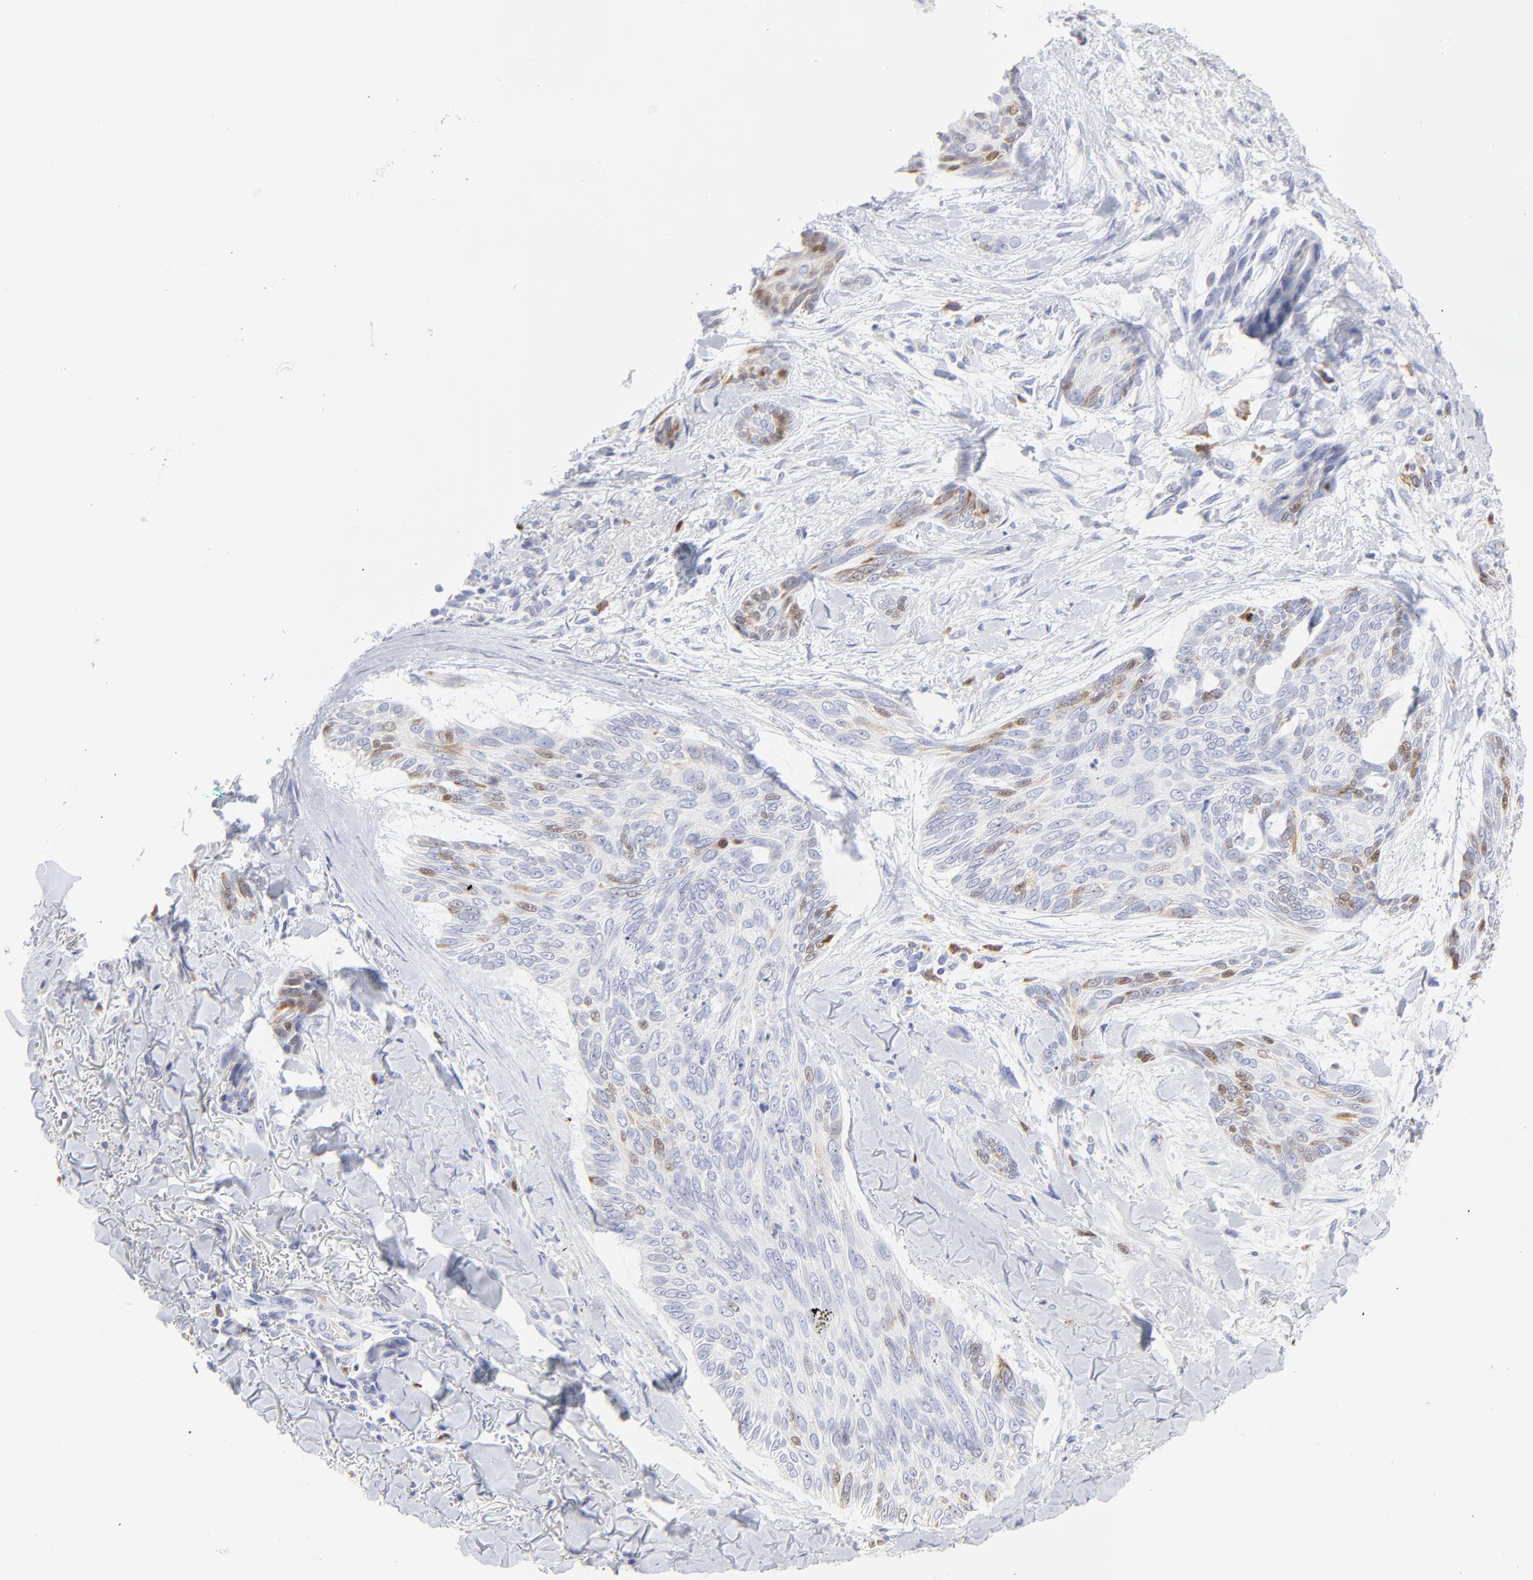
{"staining": {"intensity": "weak", "quantity": "<25%", "location": "nuclear"}, "tissue": "skin cancer", "cell_type": "Tumor cells", "image_type": "cancer", "snomed": [{"axis": "morphology", "description": "Normal tissue, NOS"}, {"axis": "morphology", "description": "Basal cell carcinoma"}, {"axis": "topography", "description": "Skin"}], "caption": "This is an IHC photomicrograph of human basal cell carcinoma (skin). There is no positivity in tumor cells.", "gene": "NCAPH", "patient": {"sex": "female", "age": 71}}